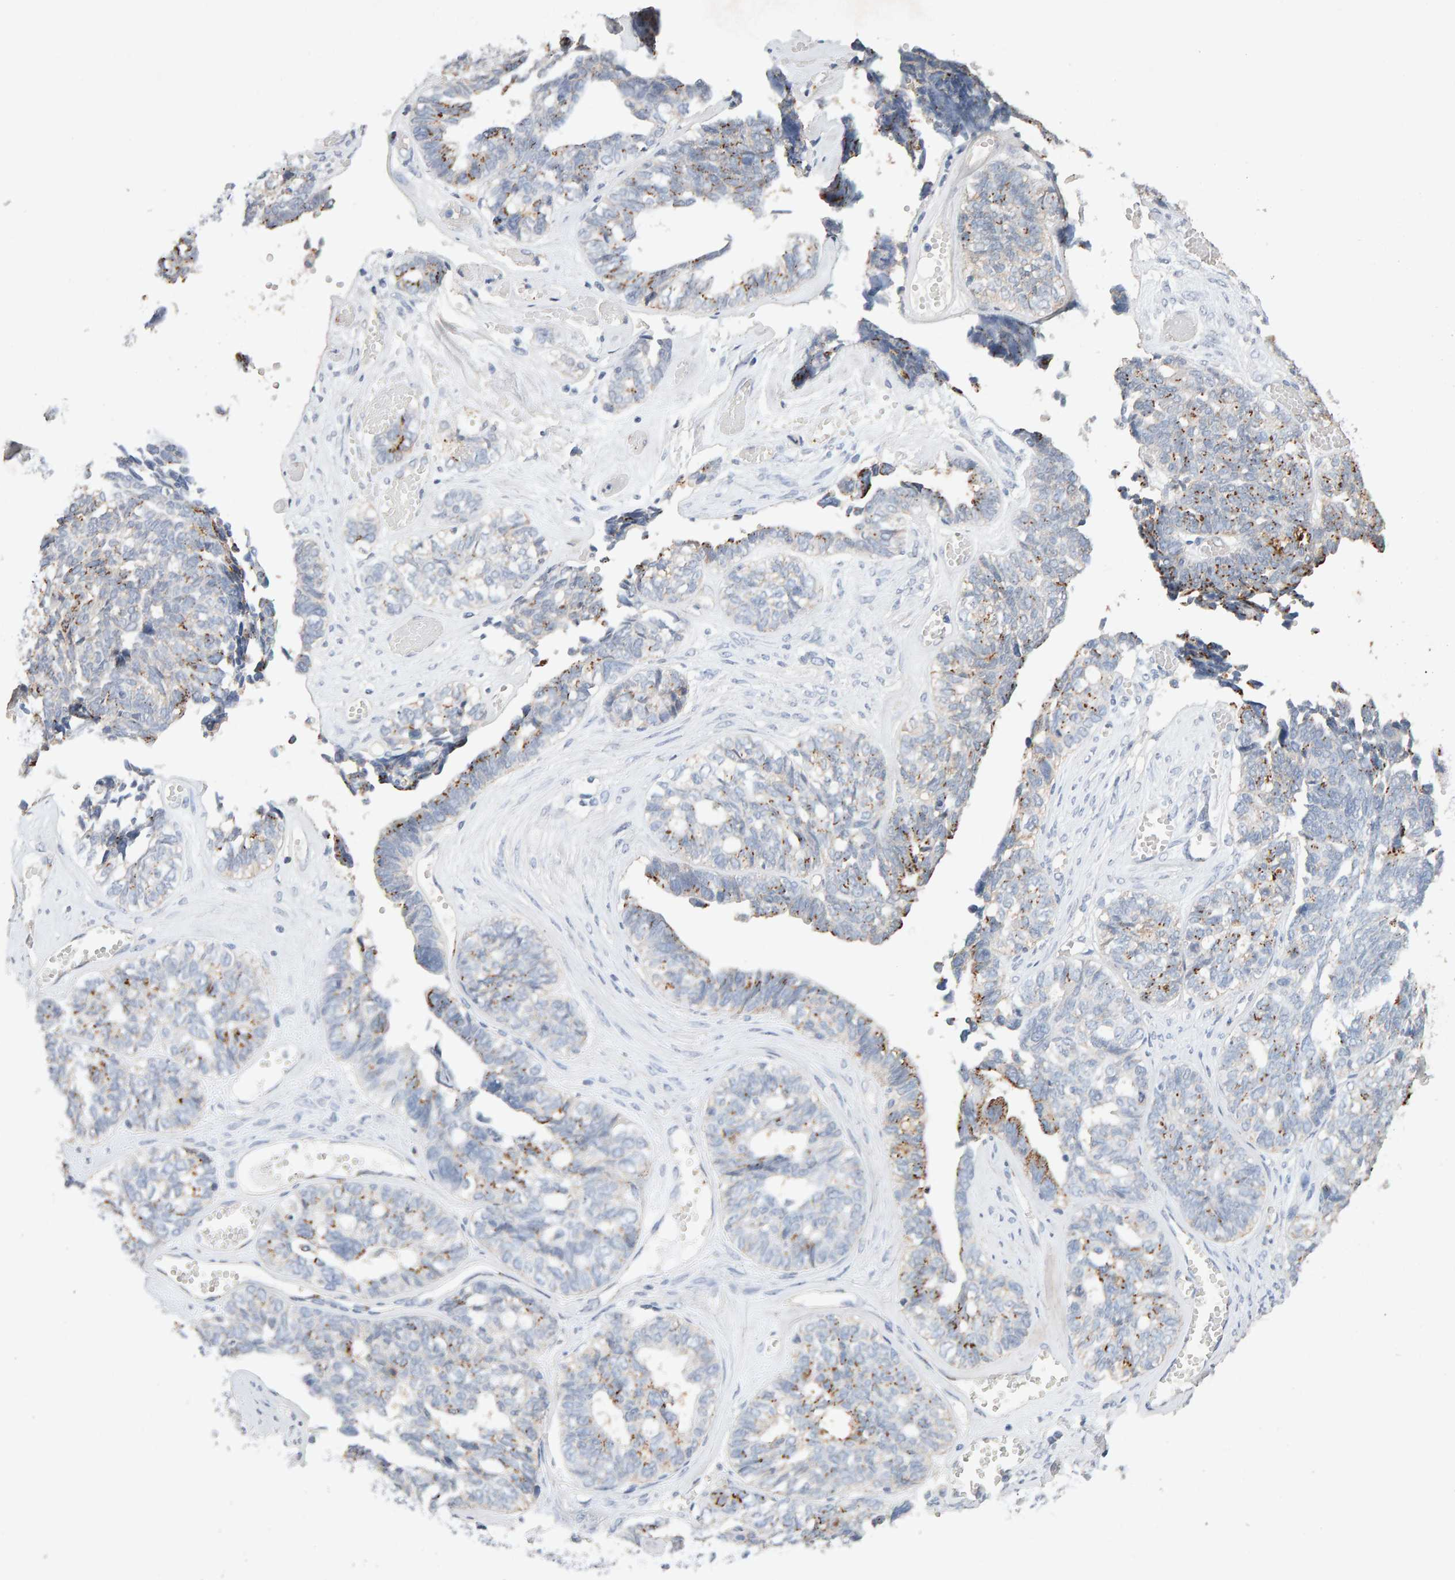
{"staining": {"intensity": "moderate", "quantity": "25%-75%", "location": "cytoplasmic/membranous"}, "tissue": "ovarian cancer", "cell_type": "Tumor cells", "image_type": "cancer", "snomed": [{"axis": "morphology", "description": "Cystadenocarcinoma, serous, NOS"}, {"axis": "topography", "description": "Ovary"}], "caption": "This is an image of immunohistochemistry staining of ovarian cancer (serous cystadenocarcinoma), which shows moderate positivity in the cytoplasmic/membranous of tumor cells.", "gene": "PTPRM", "patient": {"sex": "female", "age": 79}}